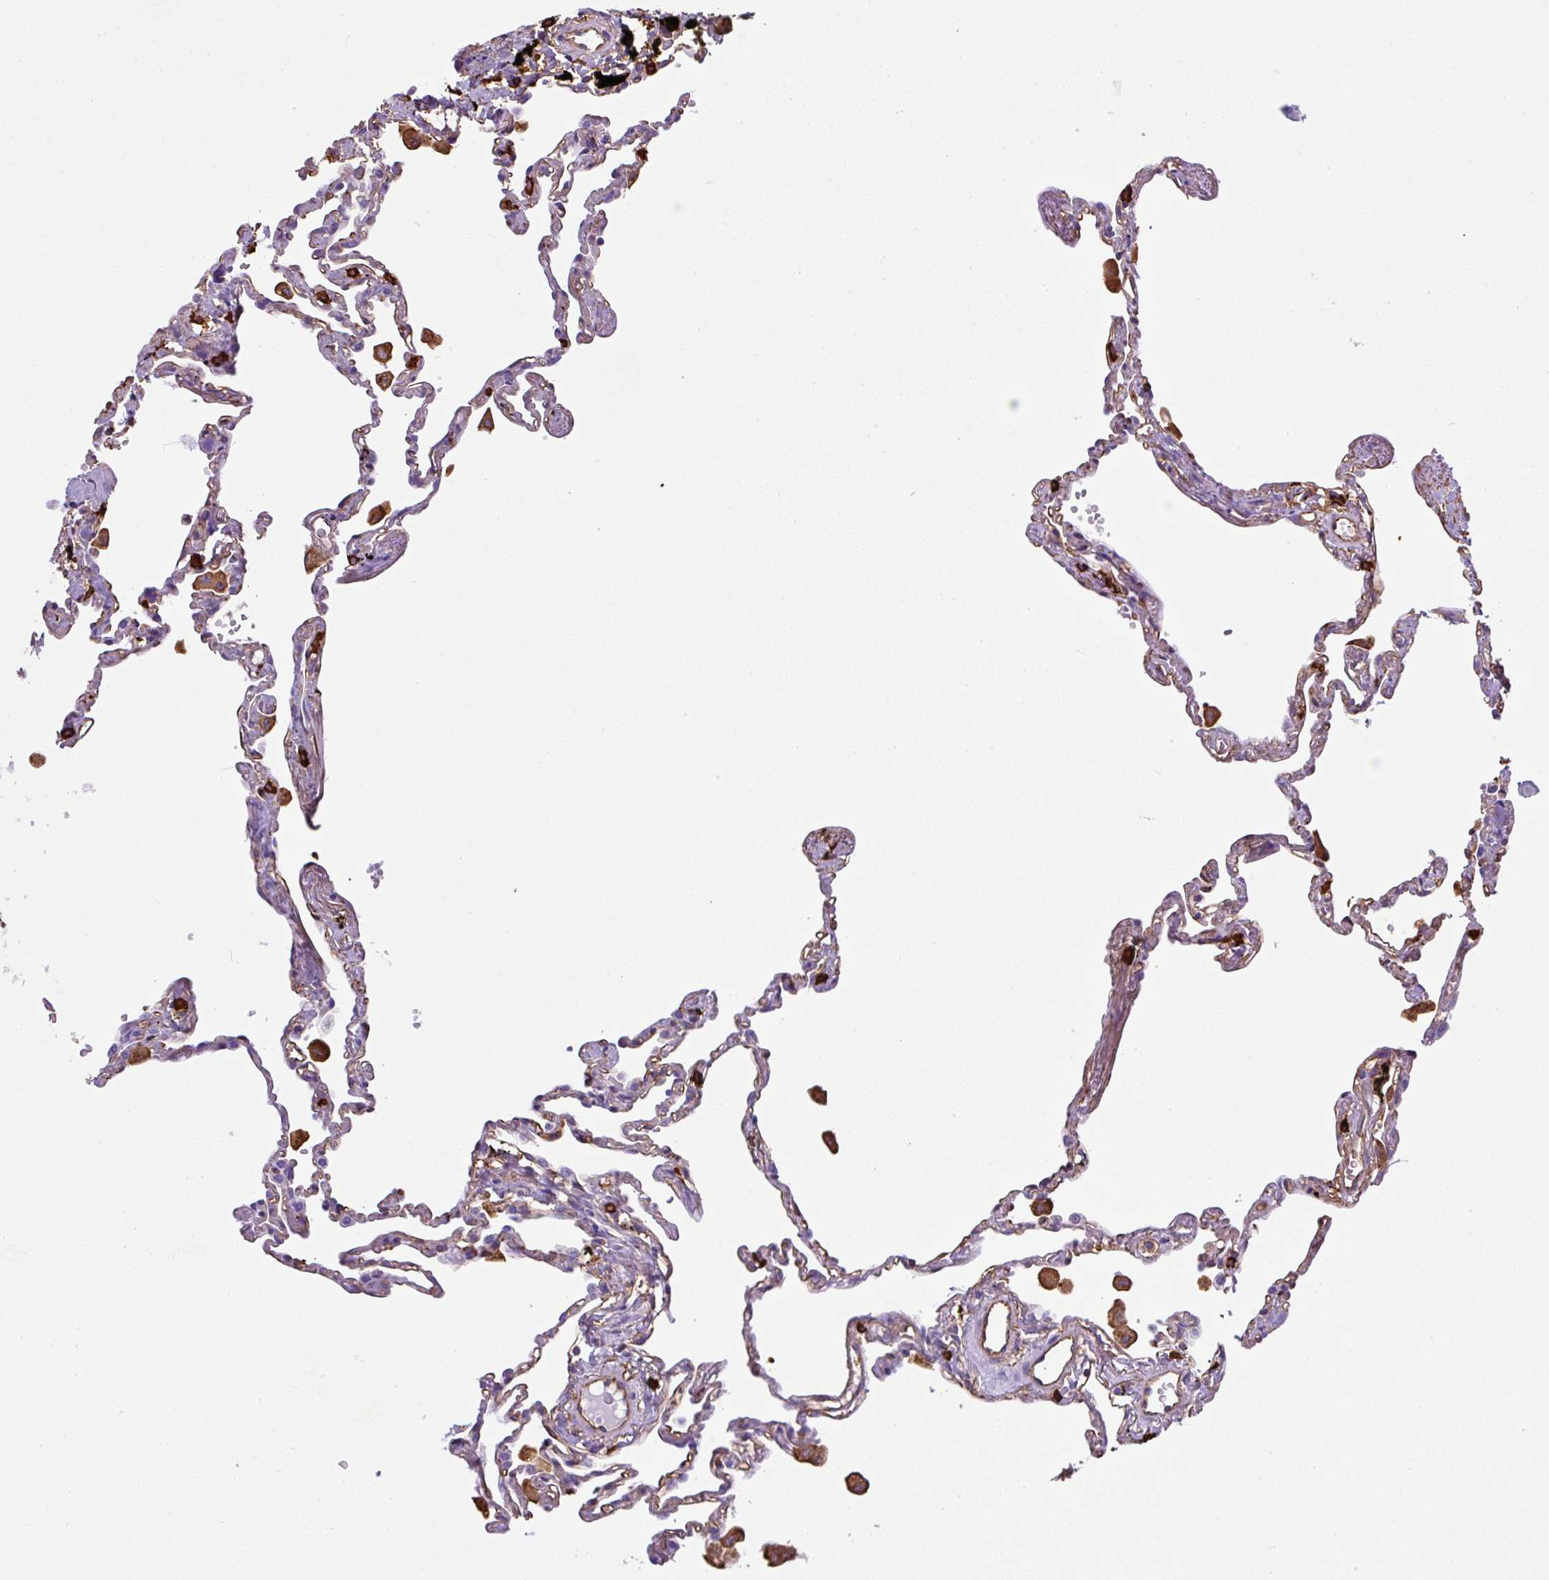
{"staining": {"intensity": "strong", "quantity": "<25%", "location": "cytoplasmic/membranous"}, "tissue": "lung", "cell_type": "Alveolar cells", "image_type": "normal", "snomed": [{"axis": "morphology", "description": "Normal tissue, NOS"}, {"axis": "topography", "description": "Lung"}], "caption": "The photomicrograph exhibits immunohistochemical staining of normal lung. There is strong cytoplasmic/membranous expression is identified in about <25% of alveolar cells.", "gene": "MAGEB5", "patient": {"sex": "female", "age": 67}}